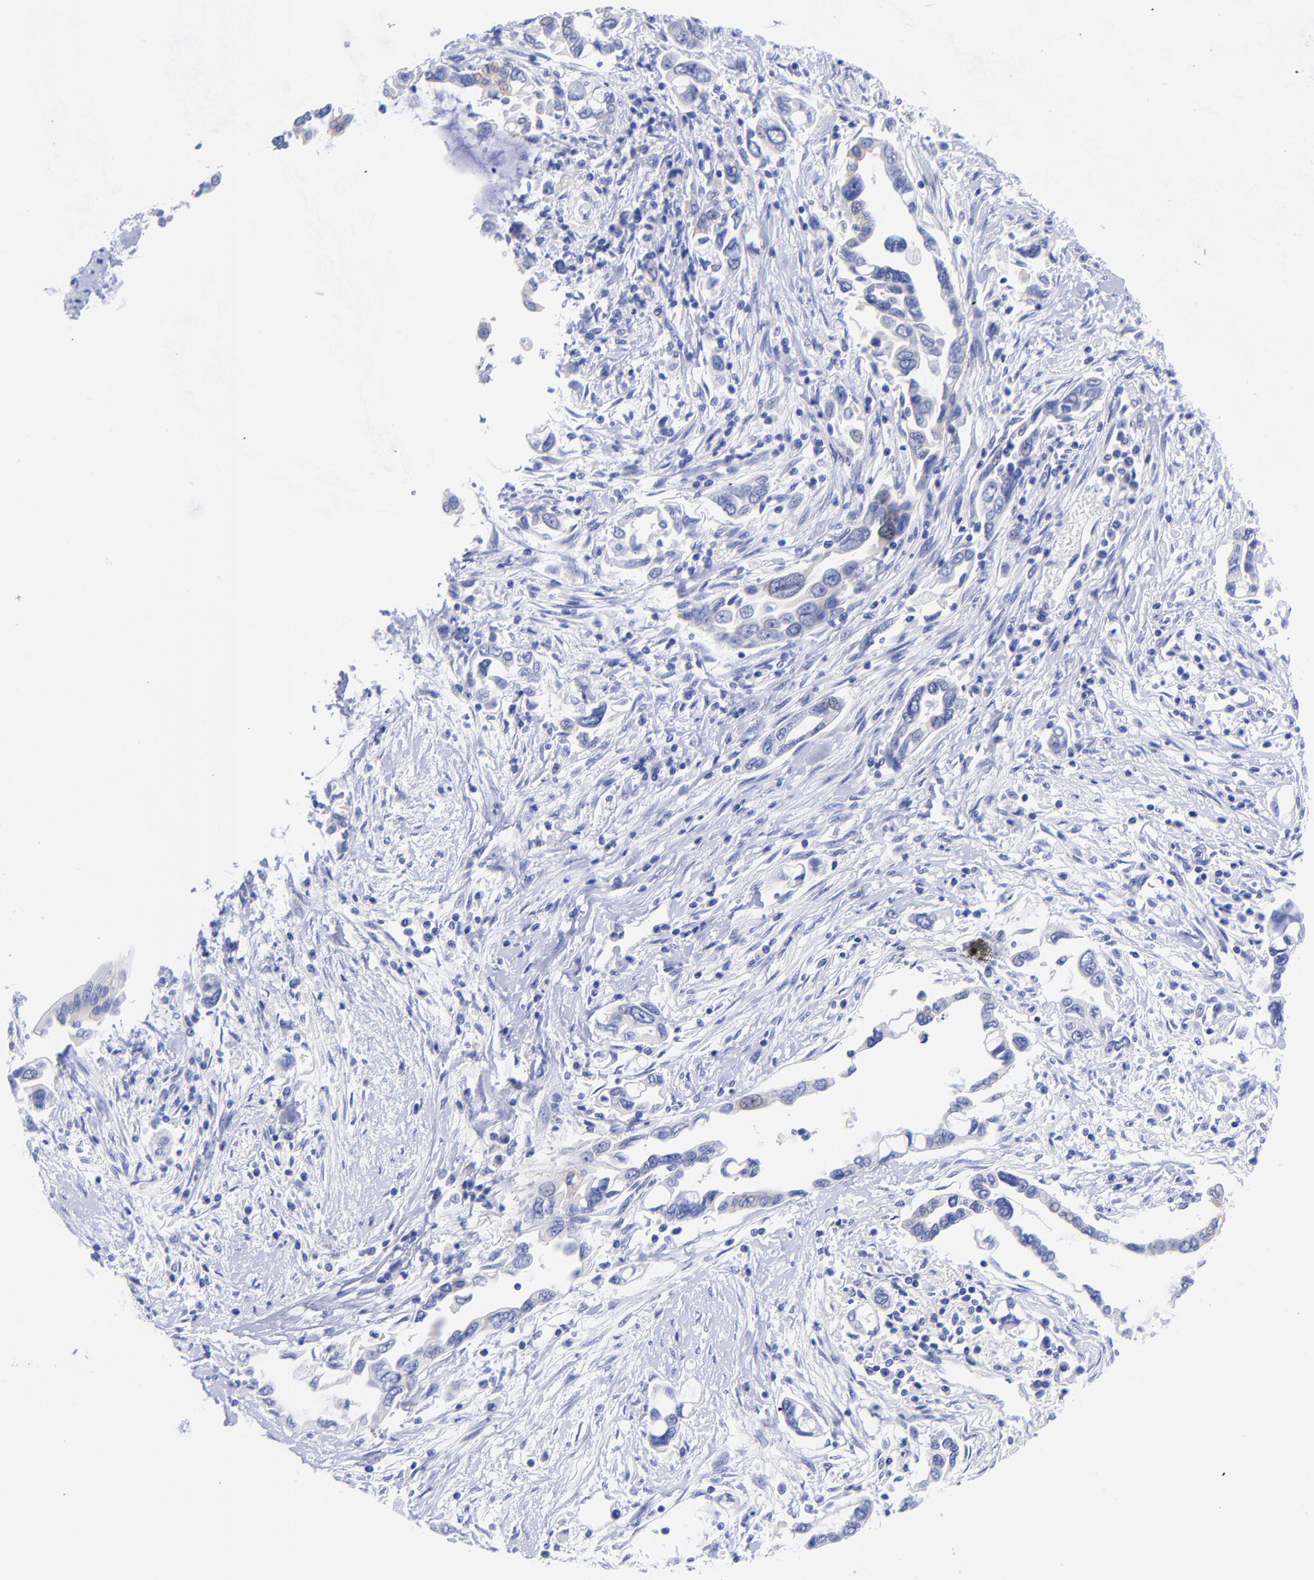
{"staining": {"intensity": "negative", "quantity": "none", "location": "none"}, "tissue": "pancreatic cancer", "cell_type": "Tumor cells", "image_type": "cancer", "snomed": [{"axis": "morphology", "description": "Adenocarcinoma, NOS"}, {"axis": "topography", "description": "Pancreas"}], "caption": "DAB immunohistochemical staining of human pancreatic adenocarcinoma exhibits no significant expression in tumor cells.", "gene": "GPHN", "patient": {"sex": "female", "age": 57}}